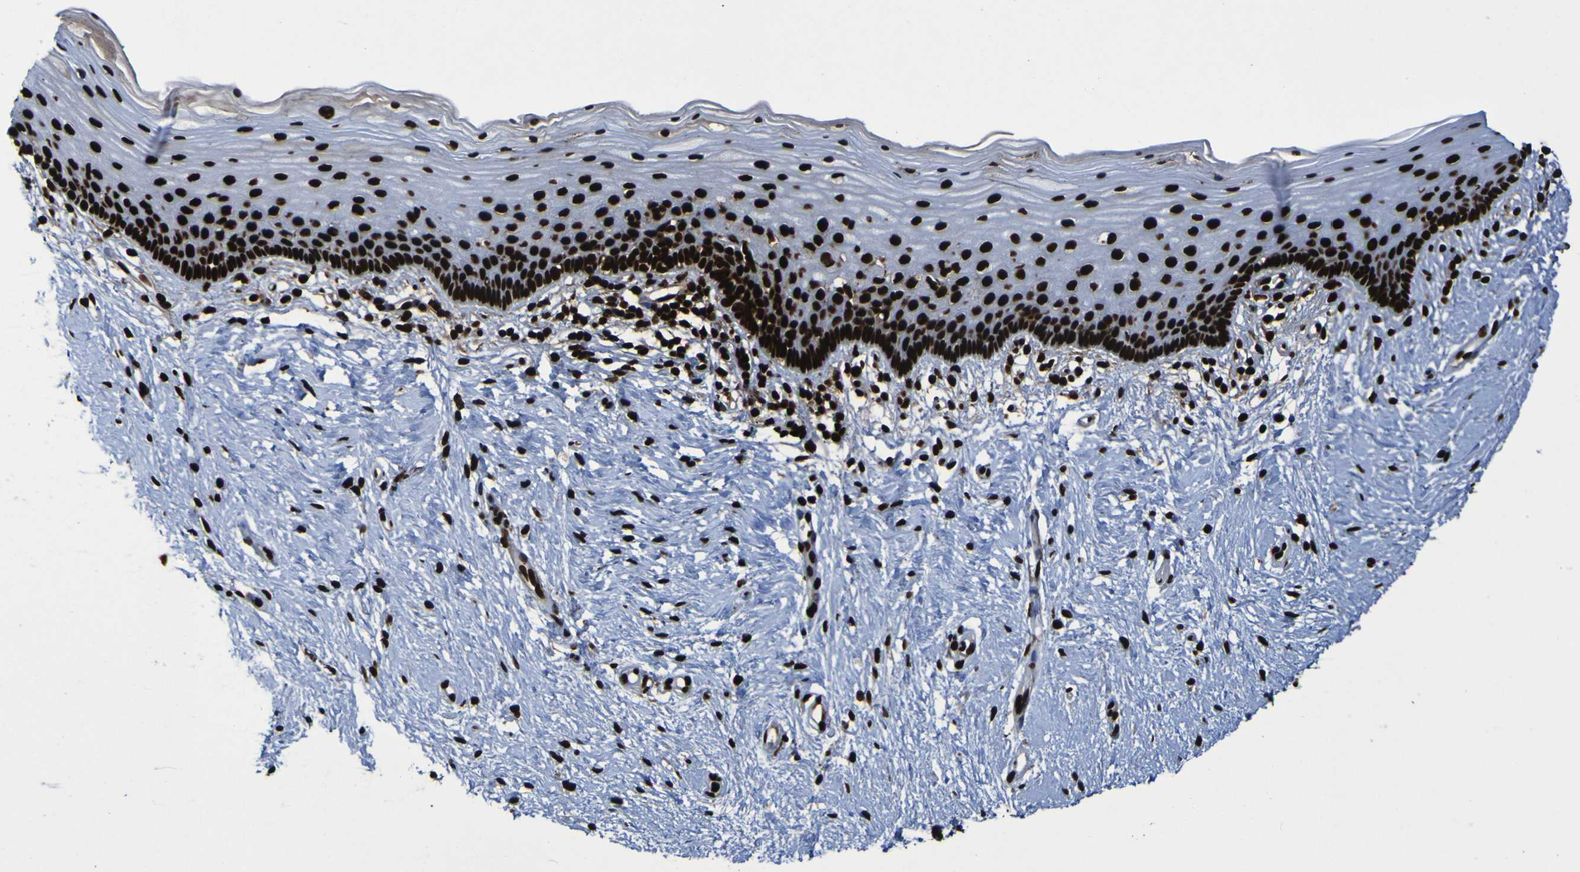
{"staining": {"intensity": "strong", "quantity": ">75%", "location": "nuclear"}, "tissue": "vagina", "cell_type": "Squamous epithelial cells", "image_type": "normal", "snomed": [{"axis": "morphology", "description": "Normal tissue, NOS"}, {"axis": "topography", "description": "Vagina"}], "caption": "Vagina was stained to show a protein in brown. There is high levels of strong nuclear positivity in about >75% of squamous epithelial cells. (IHC, brightfield microscopy, high magnification).", "gene": "NPM1", "patient": {"sex": "female", "age": 44}}